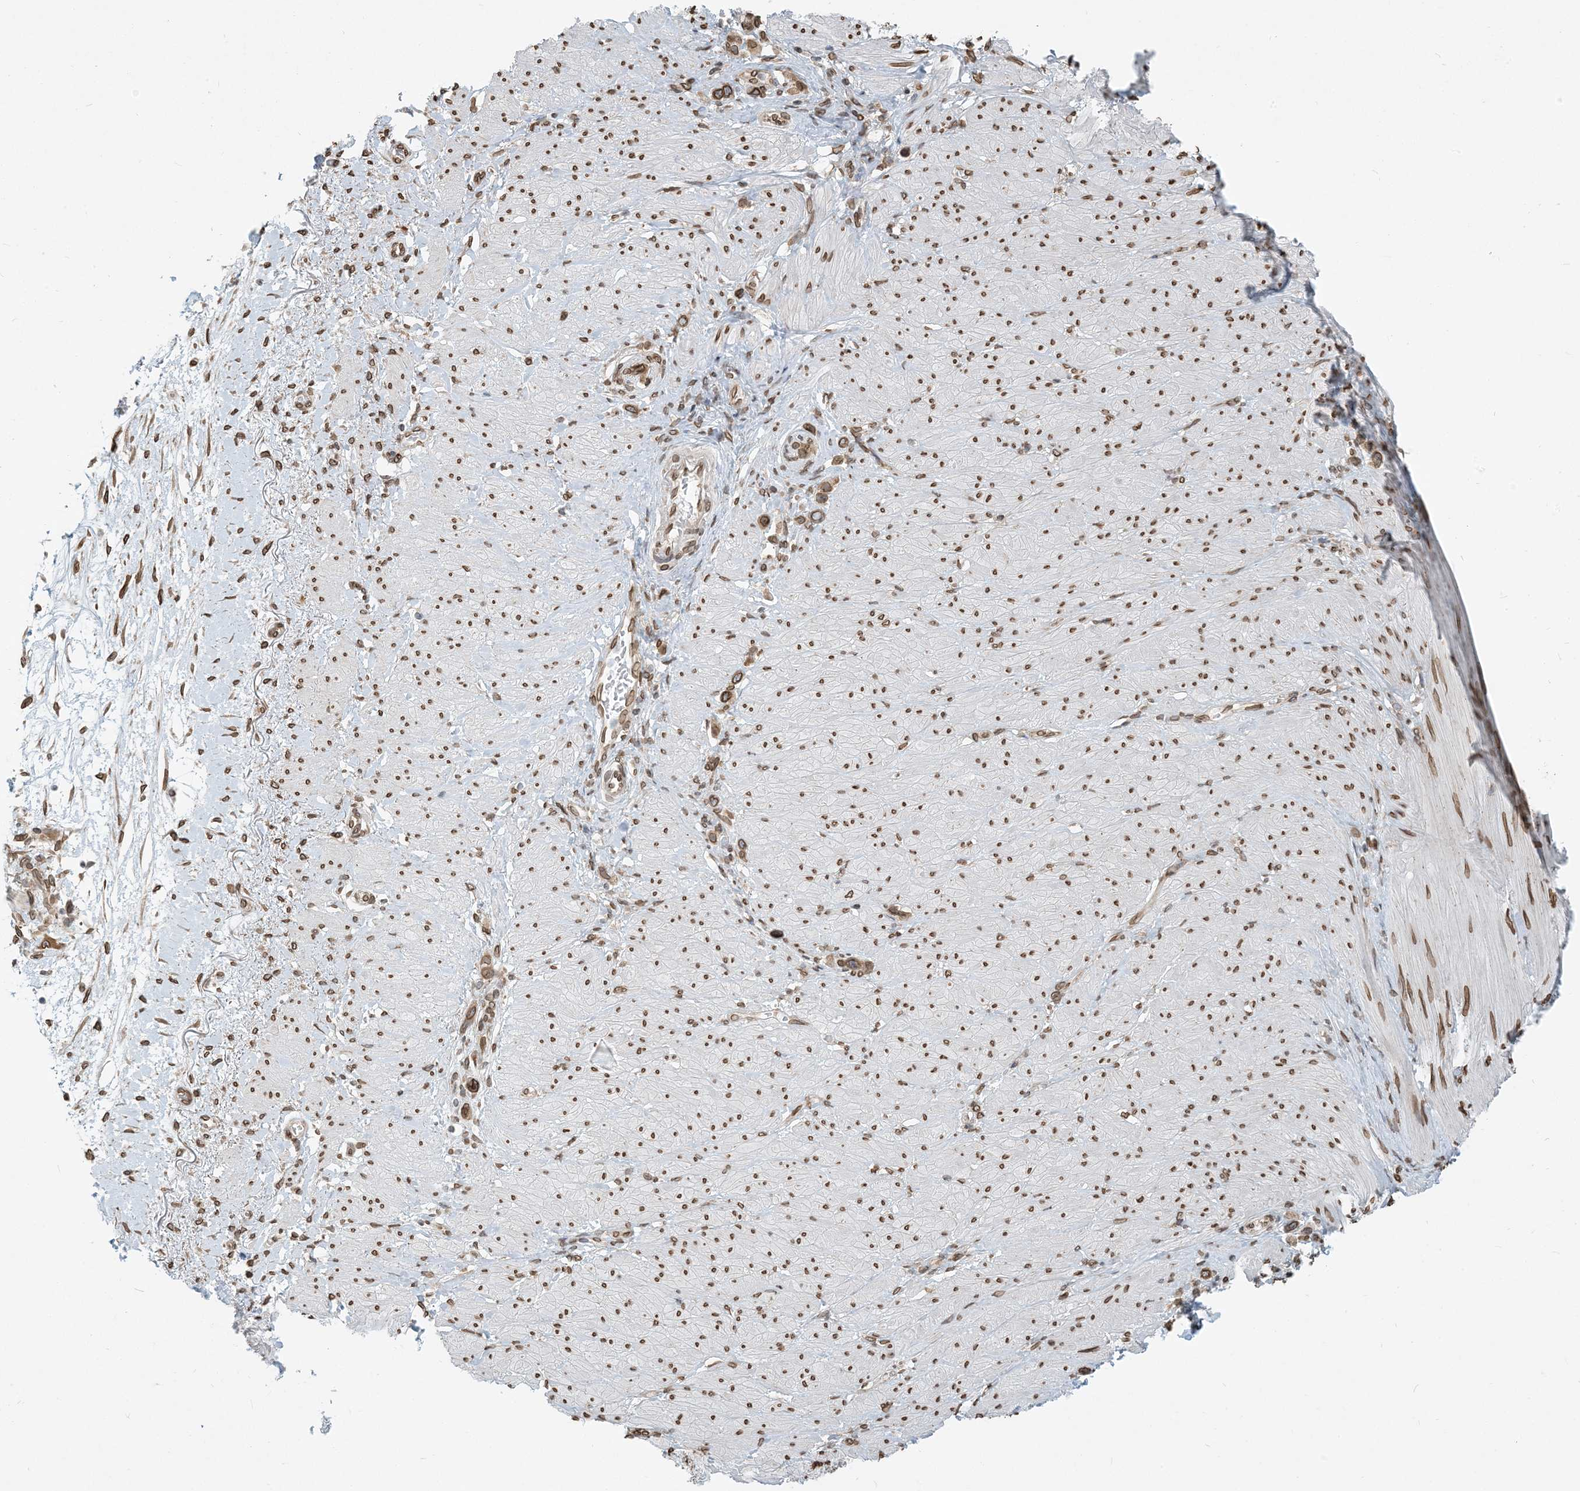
{"staining": {"intensity": "moderate", "quantity": ">75%", "location": "cytoplasmic/membranous,nuclear"}, "tissue": "stomach cancer", "cell_type": "Tumor cells", "image_type": "cancer", "snomed": [{"axis": "morphology", "description": "Adenocarcinoma, NOS"}, {"axis": "topography", "description": "Stomach"}], "caption": "Tumor cells reveal moderate cytoplasmic/membranous and nuclear expression in about >75% of cells in stomach adenocarcinoma.", "gene": "WWP1", "patient": {"sex": "female", "age": 65}}